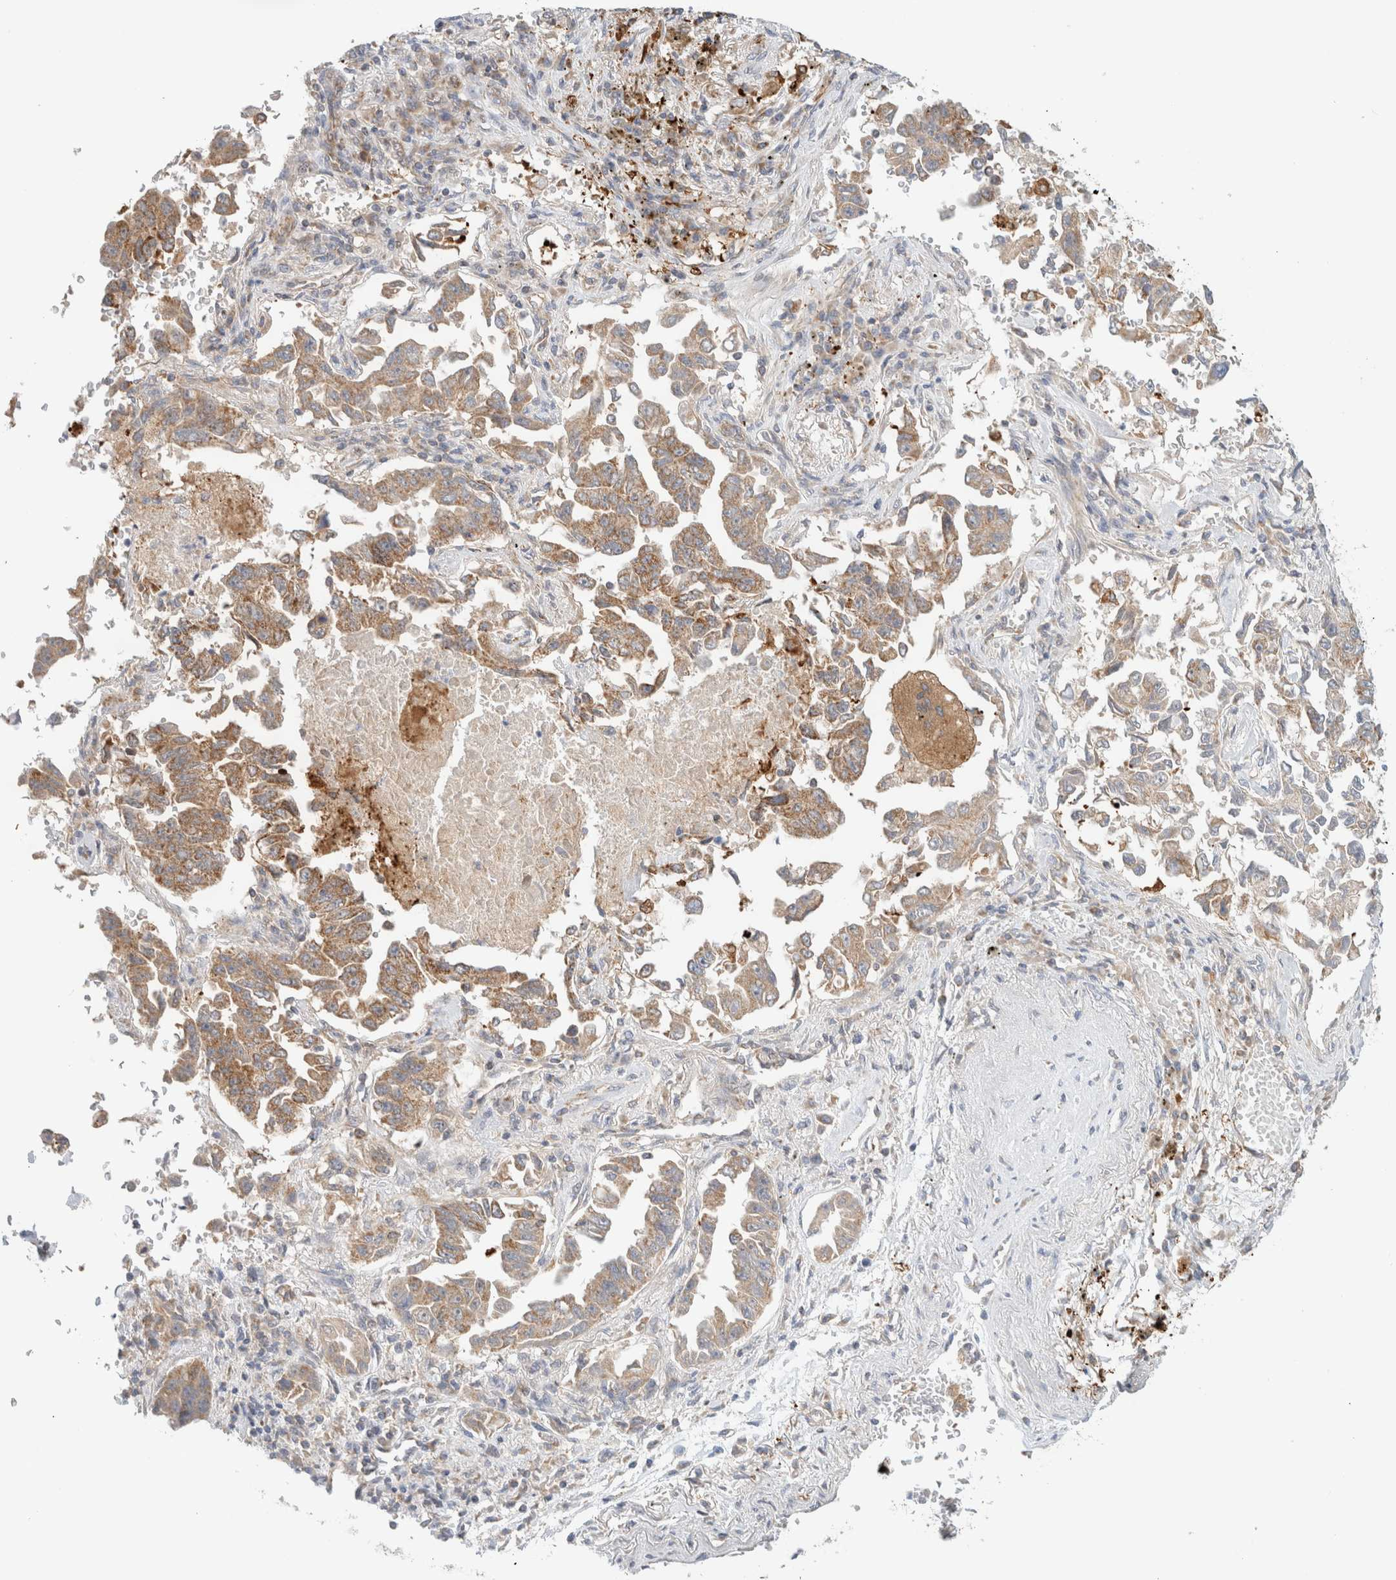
{"staining": {"intensity": "moderate", "quantity": ">75%", "location": "cytoplasmic/membranous"}, "tissue": "lung cancer", "cell_type": "Tumor cells", "image_type": "cancer", "snomed": [{"axis": "morphology", "description": "Adenocarcinoma, NOS"}, {"axis": "topography", "description": "Lung"}], "caption": "Lung cancer (adenocarcinoma) stained with immunohistochemistry shows moderate cytoplasmic/membranous positivity in about >75% of tumor cells. (DAB (3,3'-diaminobenzidine) = brown stain, brightfield microscopy at high magnification).", "gene": "MRM3", "patient": {"sex": "female", "age": 51}}